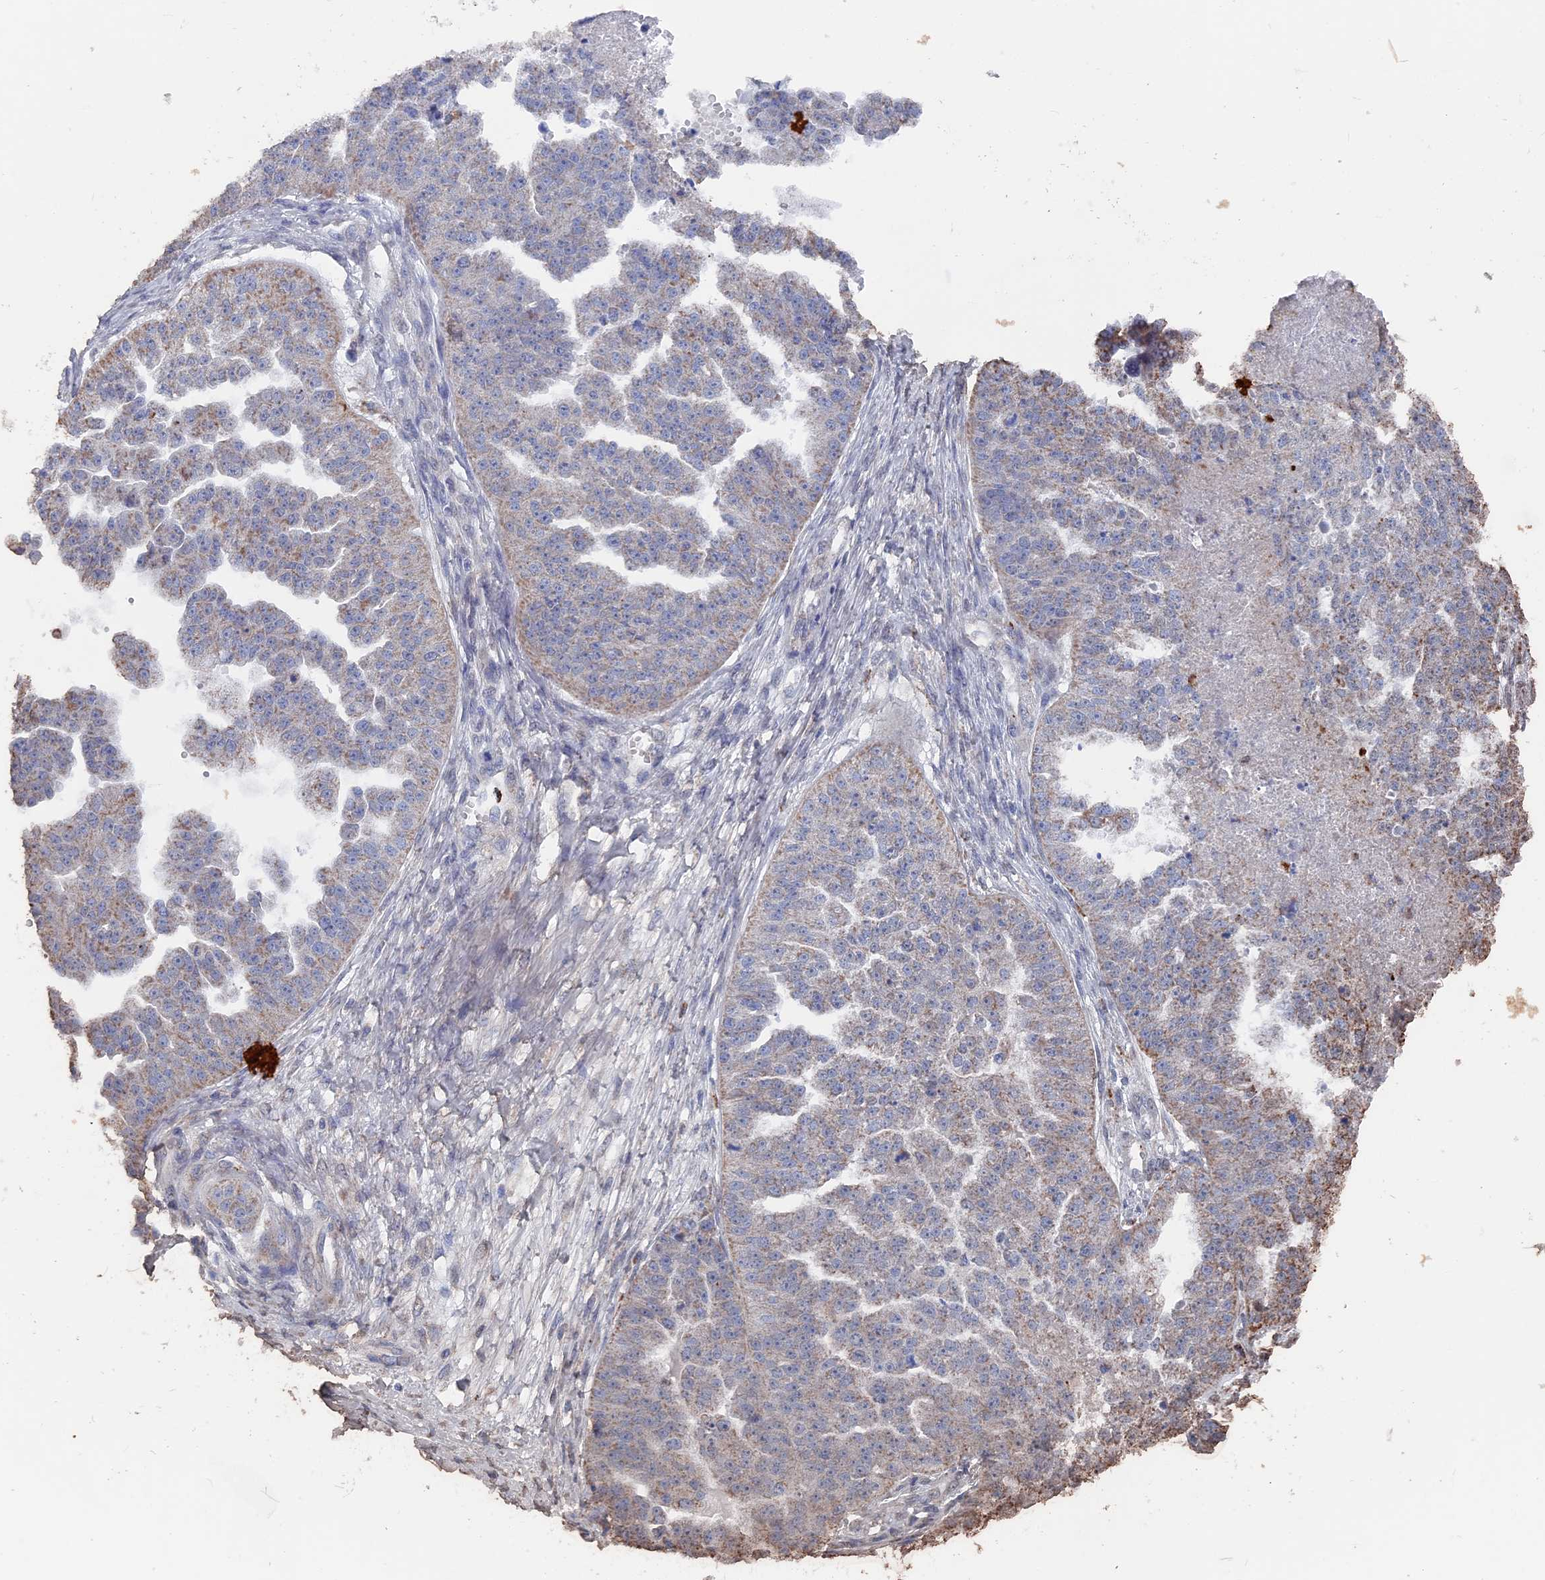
{"staining": {"intensity": "moderate", "quantity": "<25%", "location": "cytoplasmic/membranous"}, "tissue": "ovarian cancer", "cell_type": "Tumor cells", "image_type": "cancer", "snomed": [{"axis": "morphology", "description": "Cystadenocarcinoma, serous, NOS"}, {"axis": "topography", "description": "Ovary"}], "caption": "A brown stain labels moderate cytoplasmic/membranous staining of a protein in human ovarian cancer (serous cystadenocarcinoma) tumor cells.", "gene": "SMG9", "patient": {"sex": "female", "age": 58}}